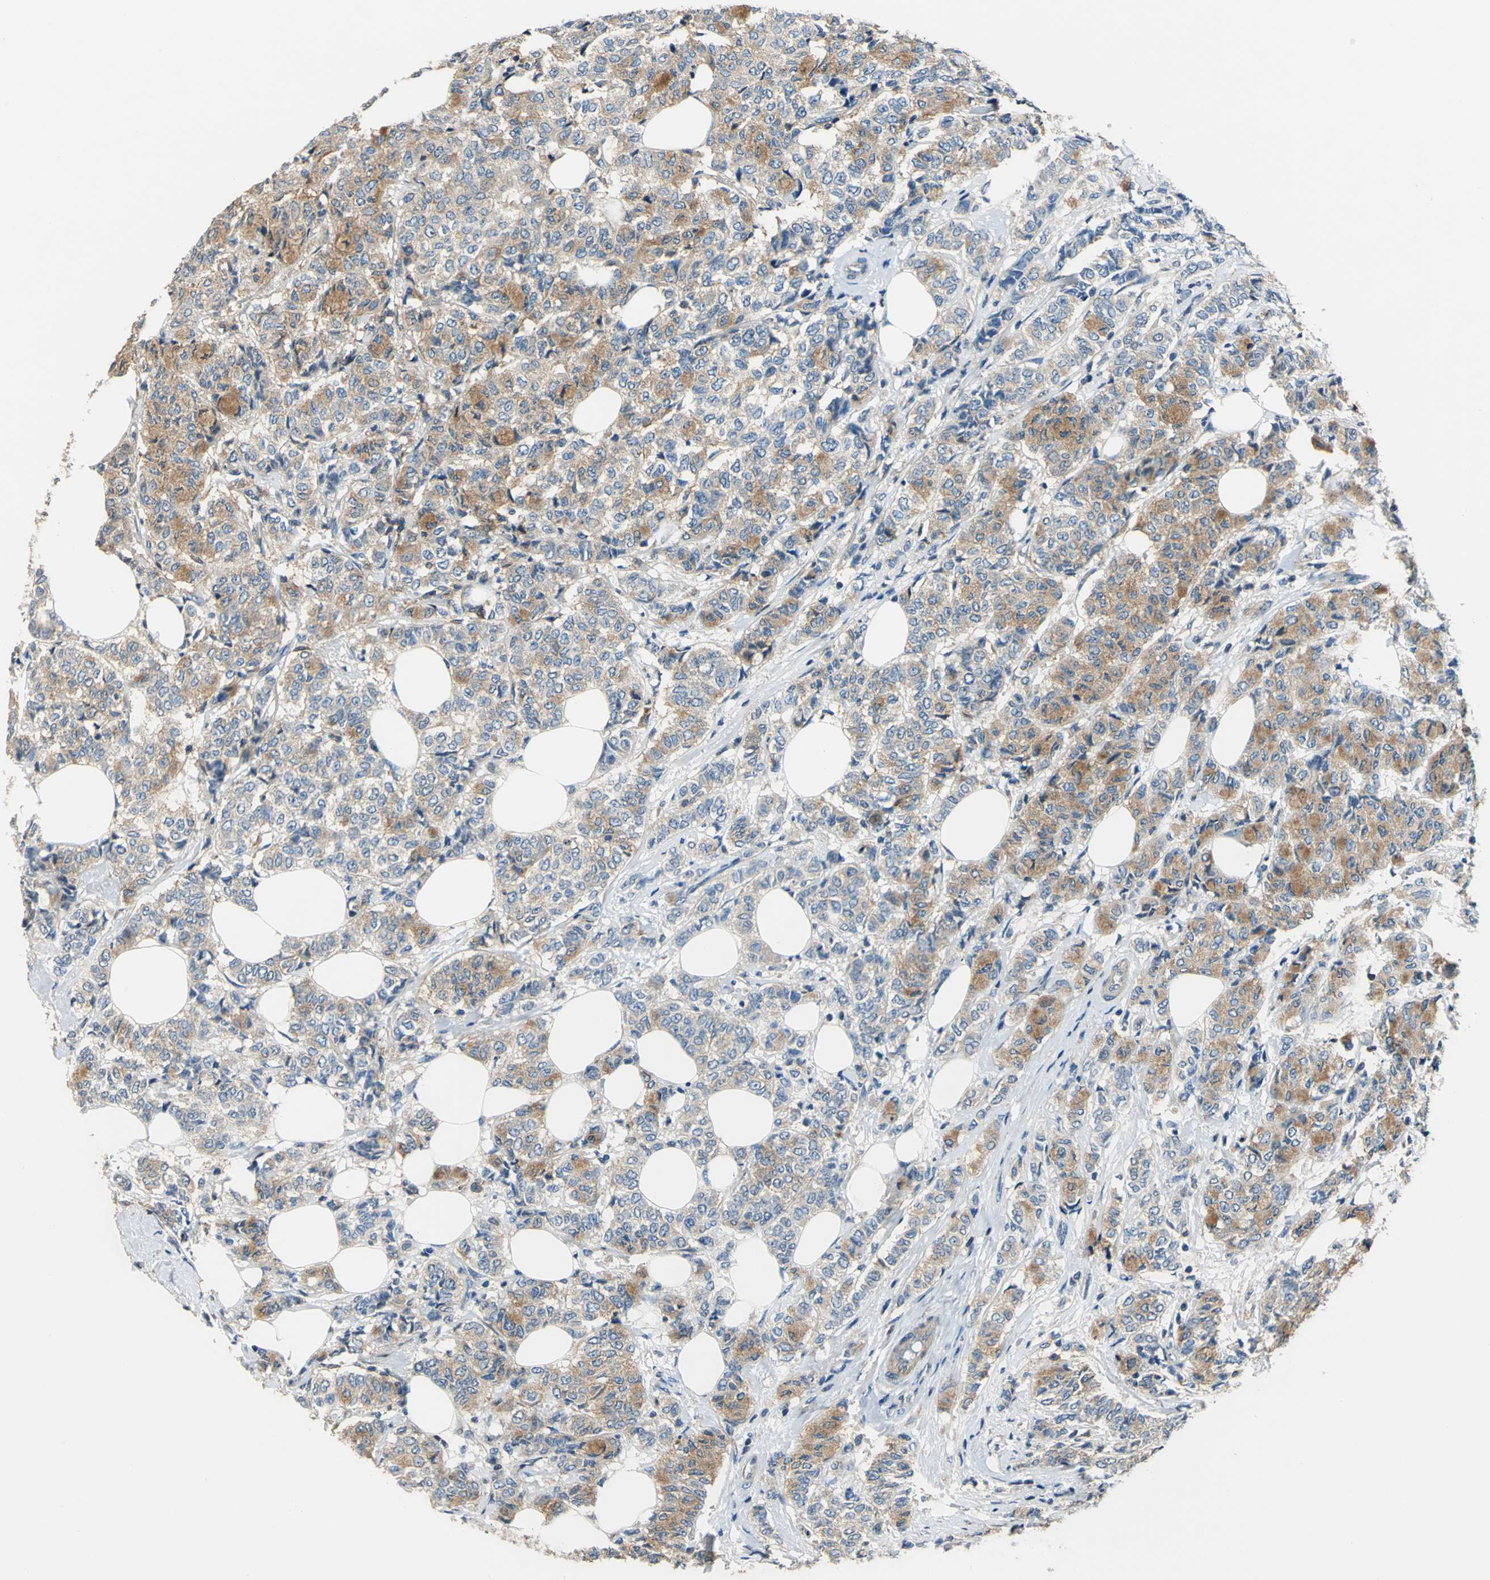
{"staining": {"intensity": "moderate", "quantity": "25%-75%", "location": "cytoplasmic/membranous"}, "tissue": "breast cancer", "cell_type": "Tumor cells", "image_type": "cancer", "snomed": [{"axis": "morphology", "description": "Lobular carcinoma"}, {"axis": "topography", "description": "Breast"}], "caption": "Breast lobular carcinoma stained for a protein (brown) reveals moderate cytoplasmic/membranous positive positivity in about 25%-75% of tumor cells.", "gene": "DDX3Y", "patient": {"sex": "female", "age": 60}}